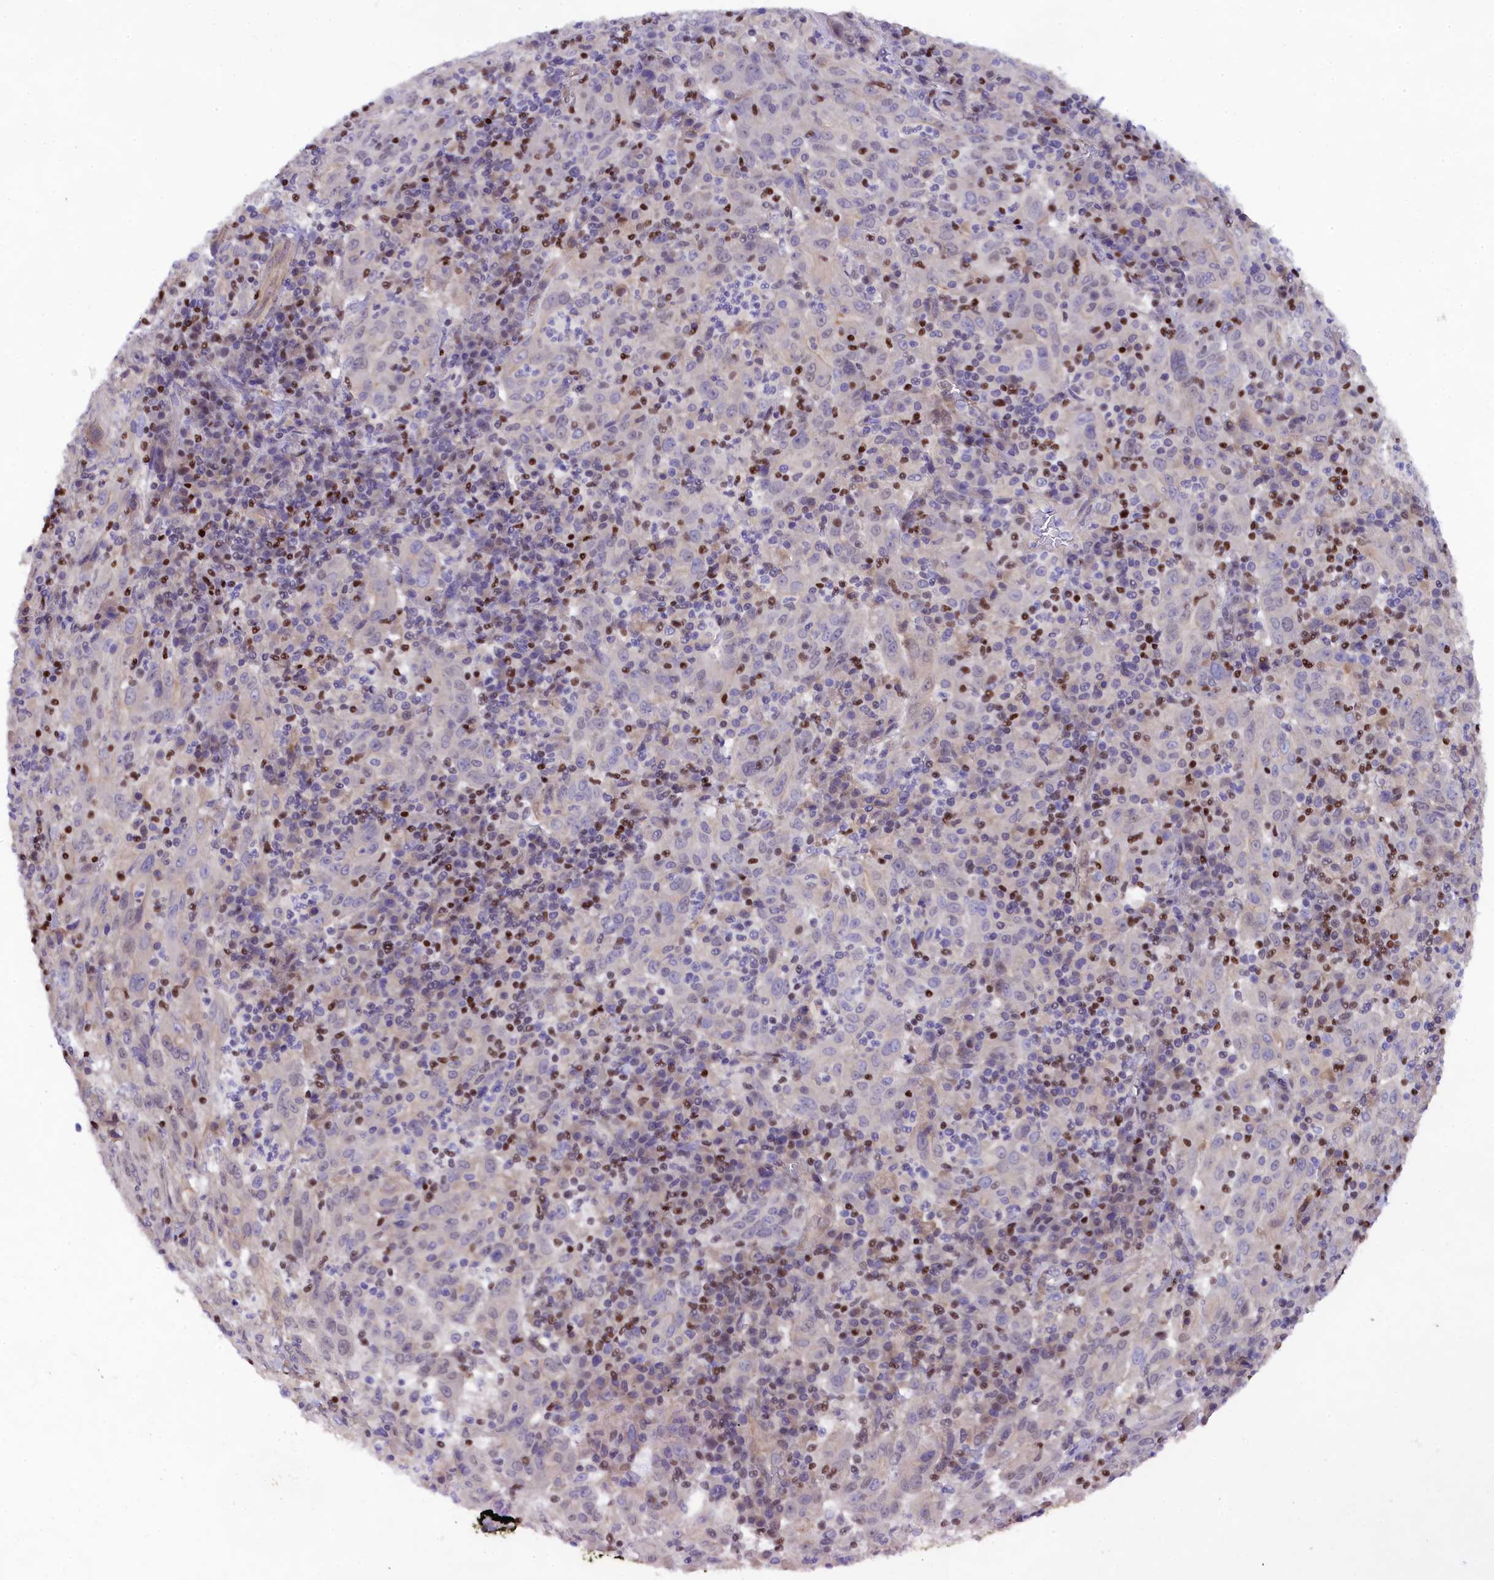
{"staining": {"intensity": "negative", "quantity": "none", "location": "none"}, "tissue": "pancreatic cancer", "cell_type": "Tumor cells", "image_type": "cancer", "snomed": [{"axis": "morphology", "description": "Adenocarcinoma, NOS"}, {"axis": "topography", "description": "Pancreas"}], "caption": "Tumor cells are negative for protein expression in human pancreatic adenocarcinoma.", "gene": "SP4", "patient": {"sex": "male", "age": 63}}